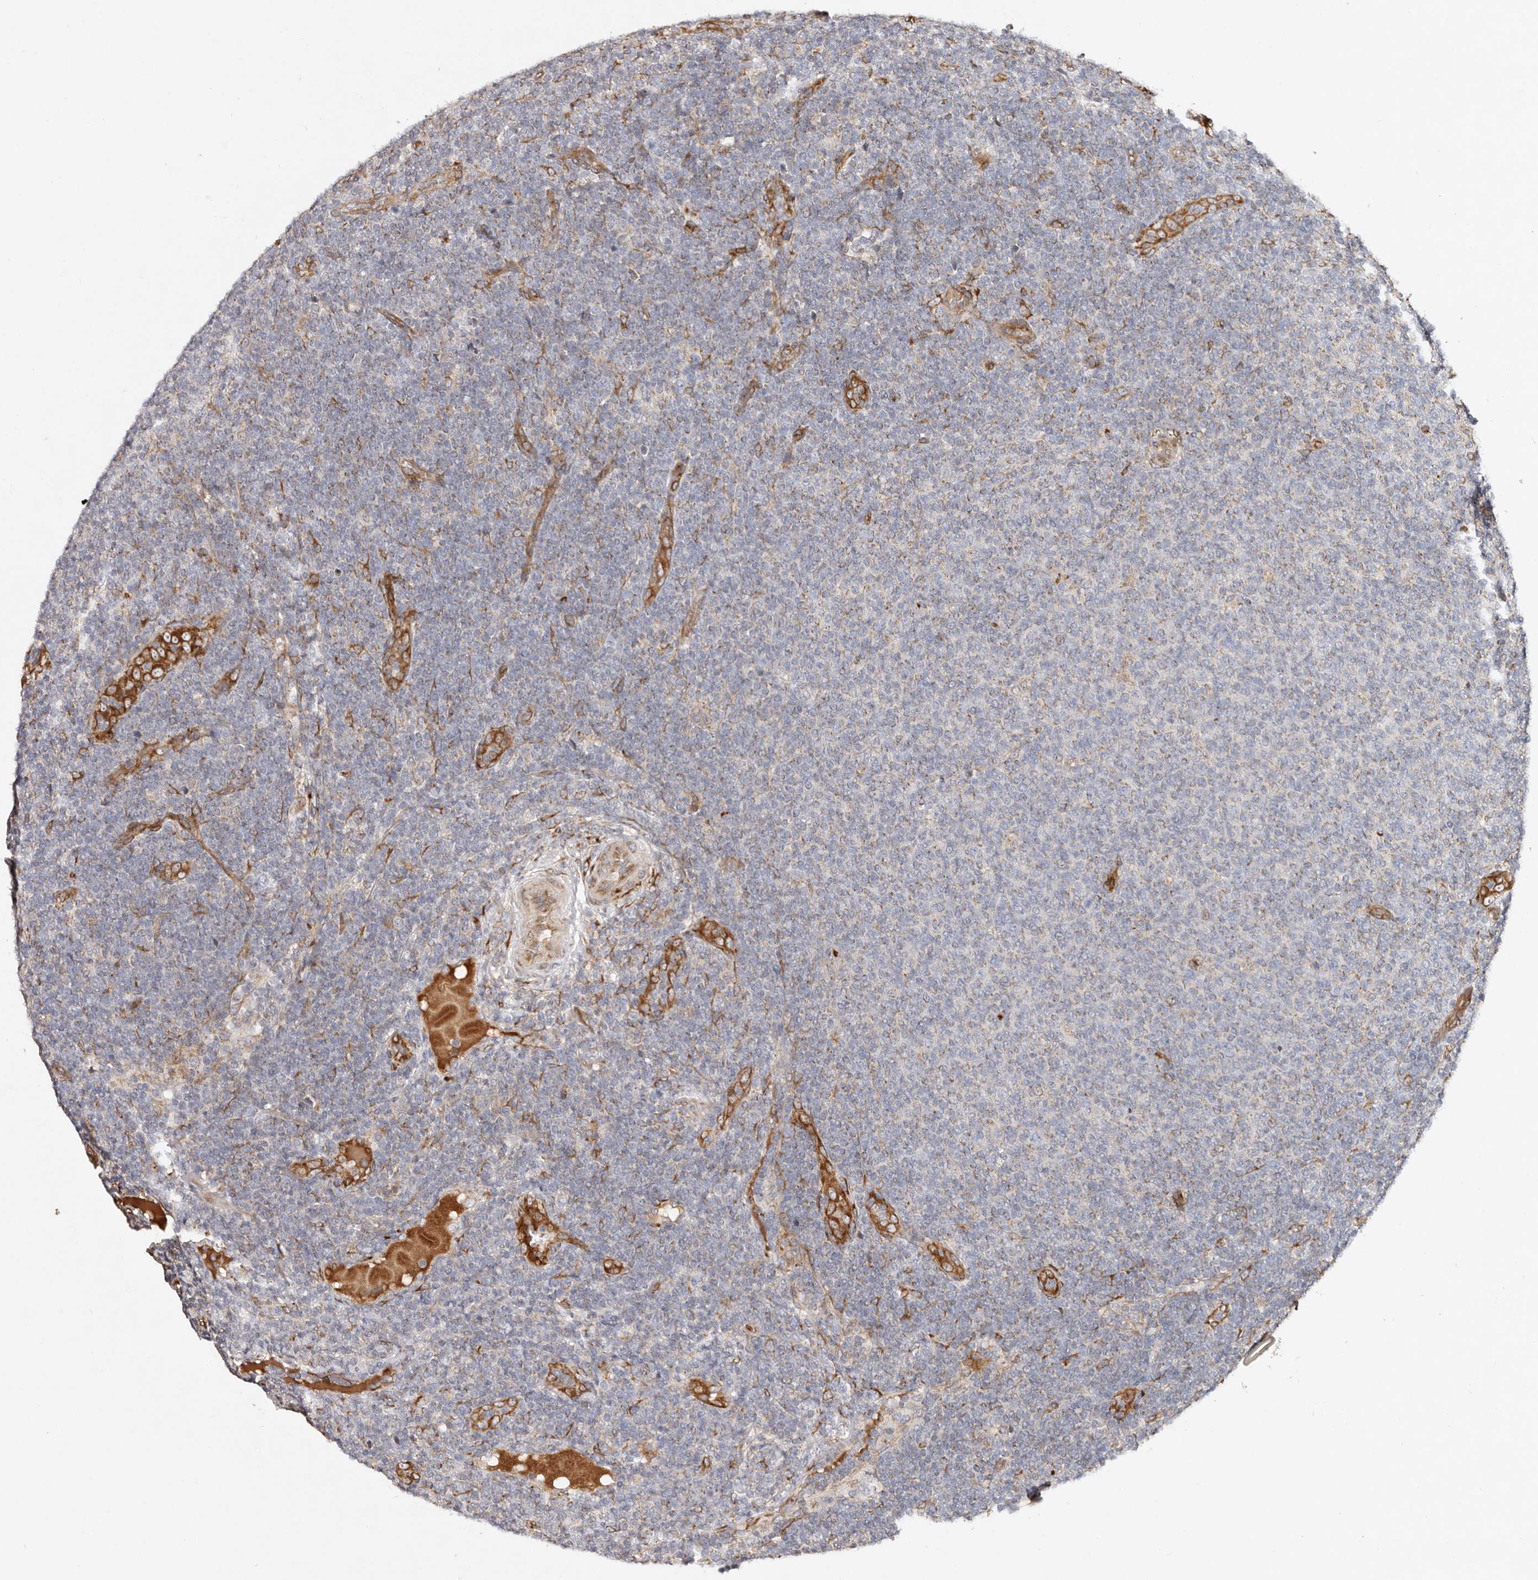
{"staining": {"intensity": "negative", "quantity": "none", "location": "none"}, "tissue": "lymphoma", "cell_type": "Tumor cells", "image_type": "cancer", "snomed": [{"axis": "morphology", "description": "Malignant lymphoma, non-Hodgkin's type, Low grade"}, {"axis": "topography", "description": "Lymph node"}], "caption": "A histopathology image of low-grade malignant lymphoma, non-Hodgkin's type stained for a protein demonstrates no brown staining in tumor cells. The staining is performed using DAB (3,3'-diaminobenzidine) brown chromogen with nuclei counter-stained in using hematoxylin.", "gene": "SERPINH1", "patient": {"sex": "male", "age": 66}}